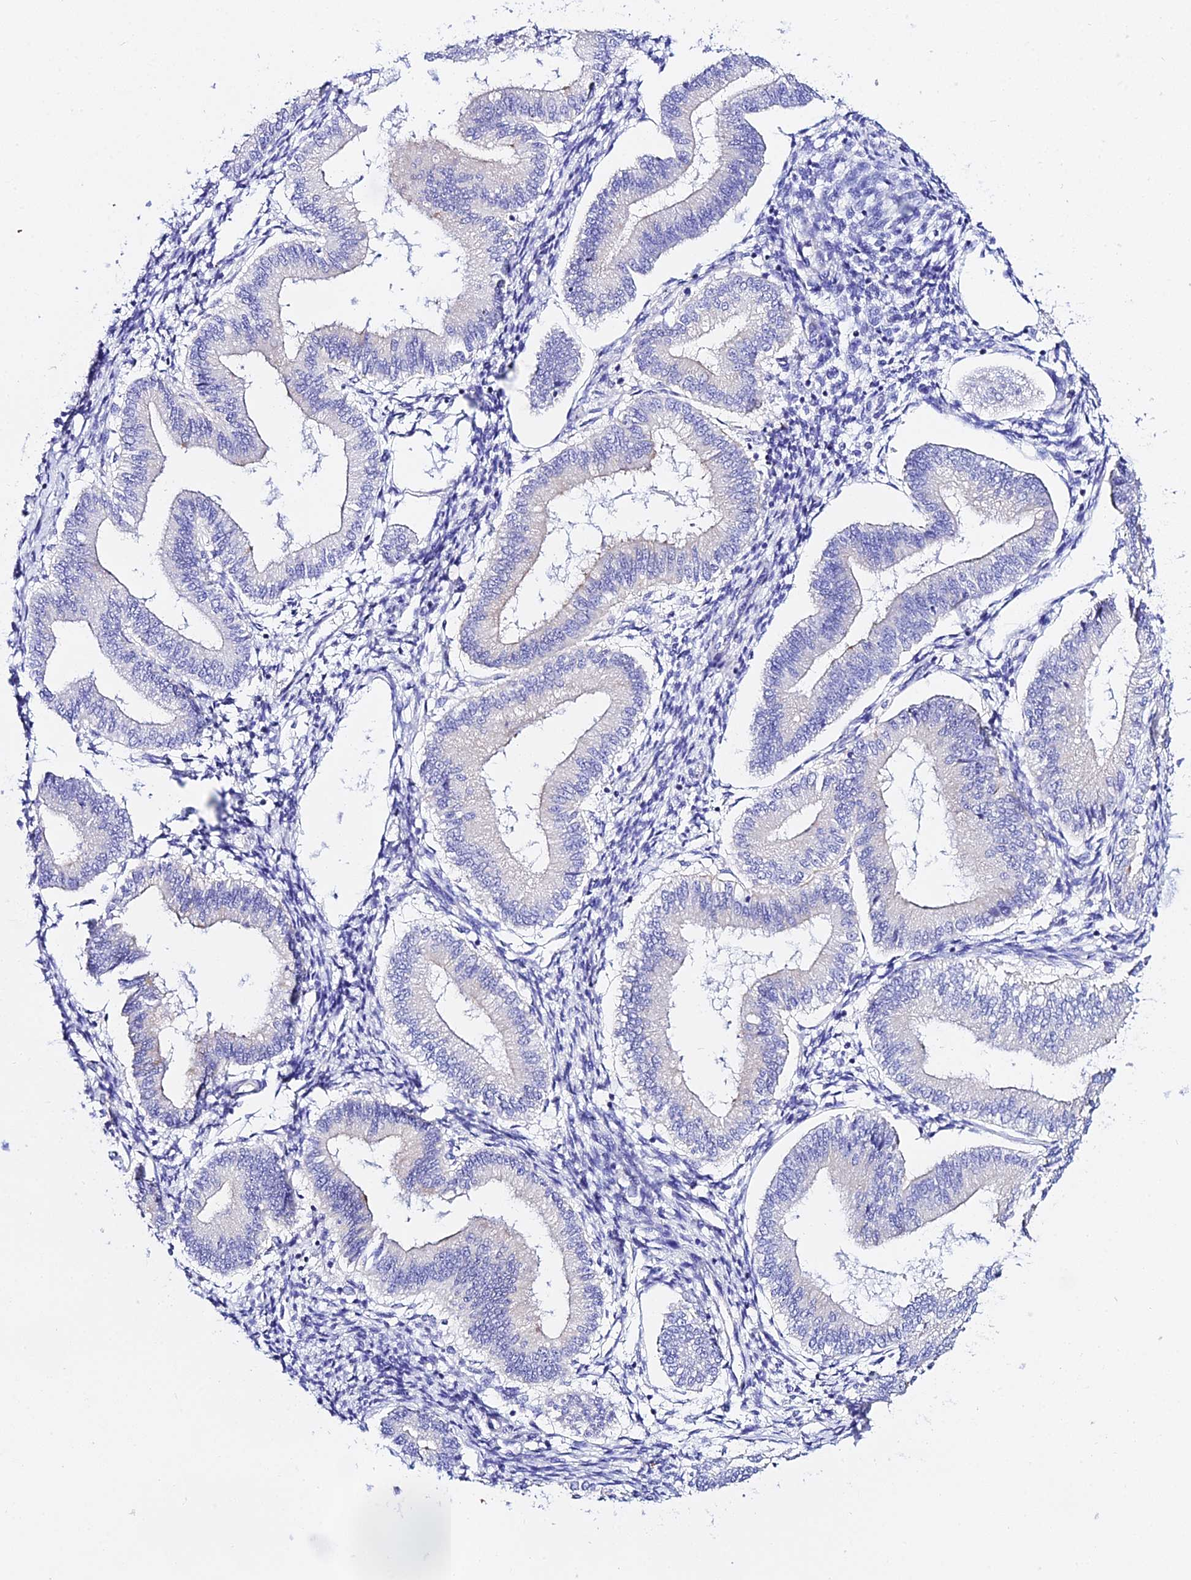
{"staining": {"intensity": "negative", "quantity": "none", "location": "none"}, "tissue": "endometrium", "cell_type": "Cells in endometrial stroma", "image_type": "normal", "snomed": [{"axis": "morphology", "description": "Normal tissue, NOS"}, {"axis": "topography", "description": "Endometrium"}], "caption": "IHC micrograph of unremarkable human endometrium stained for a protein (brown), which reveals no positivity in cells in endometrial stroma.", "gene": "ATG16L2", "patient": {"sex": "female", "age": 39}}